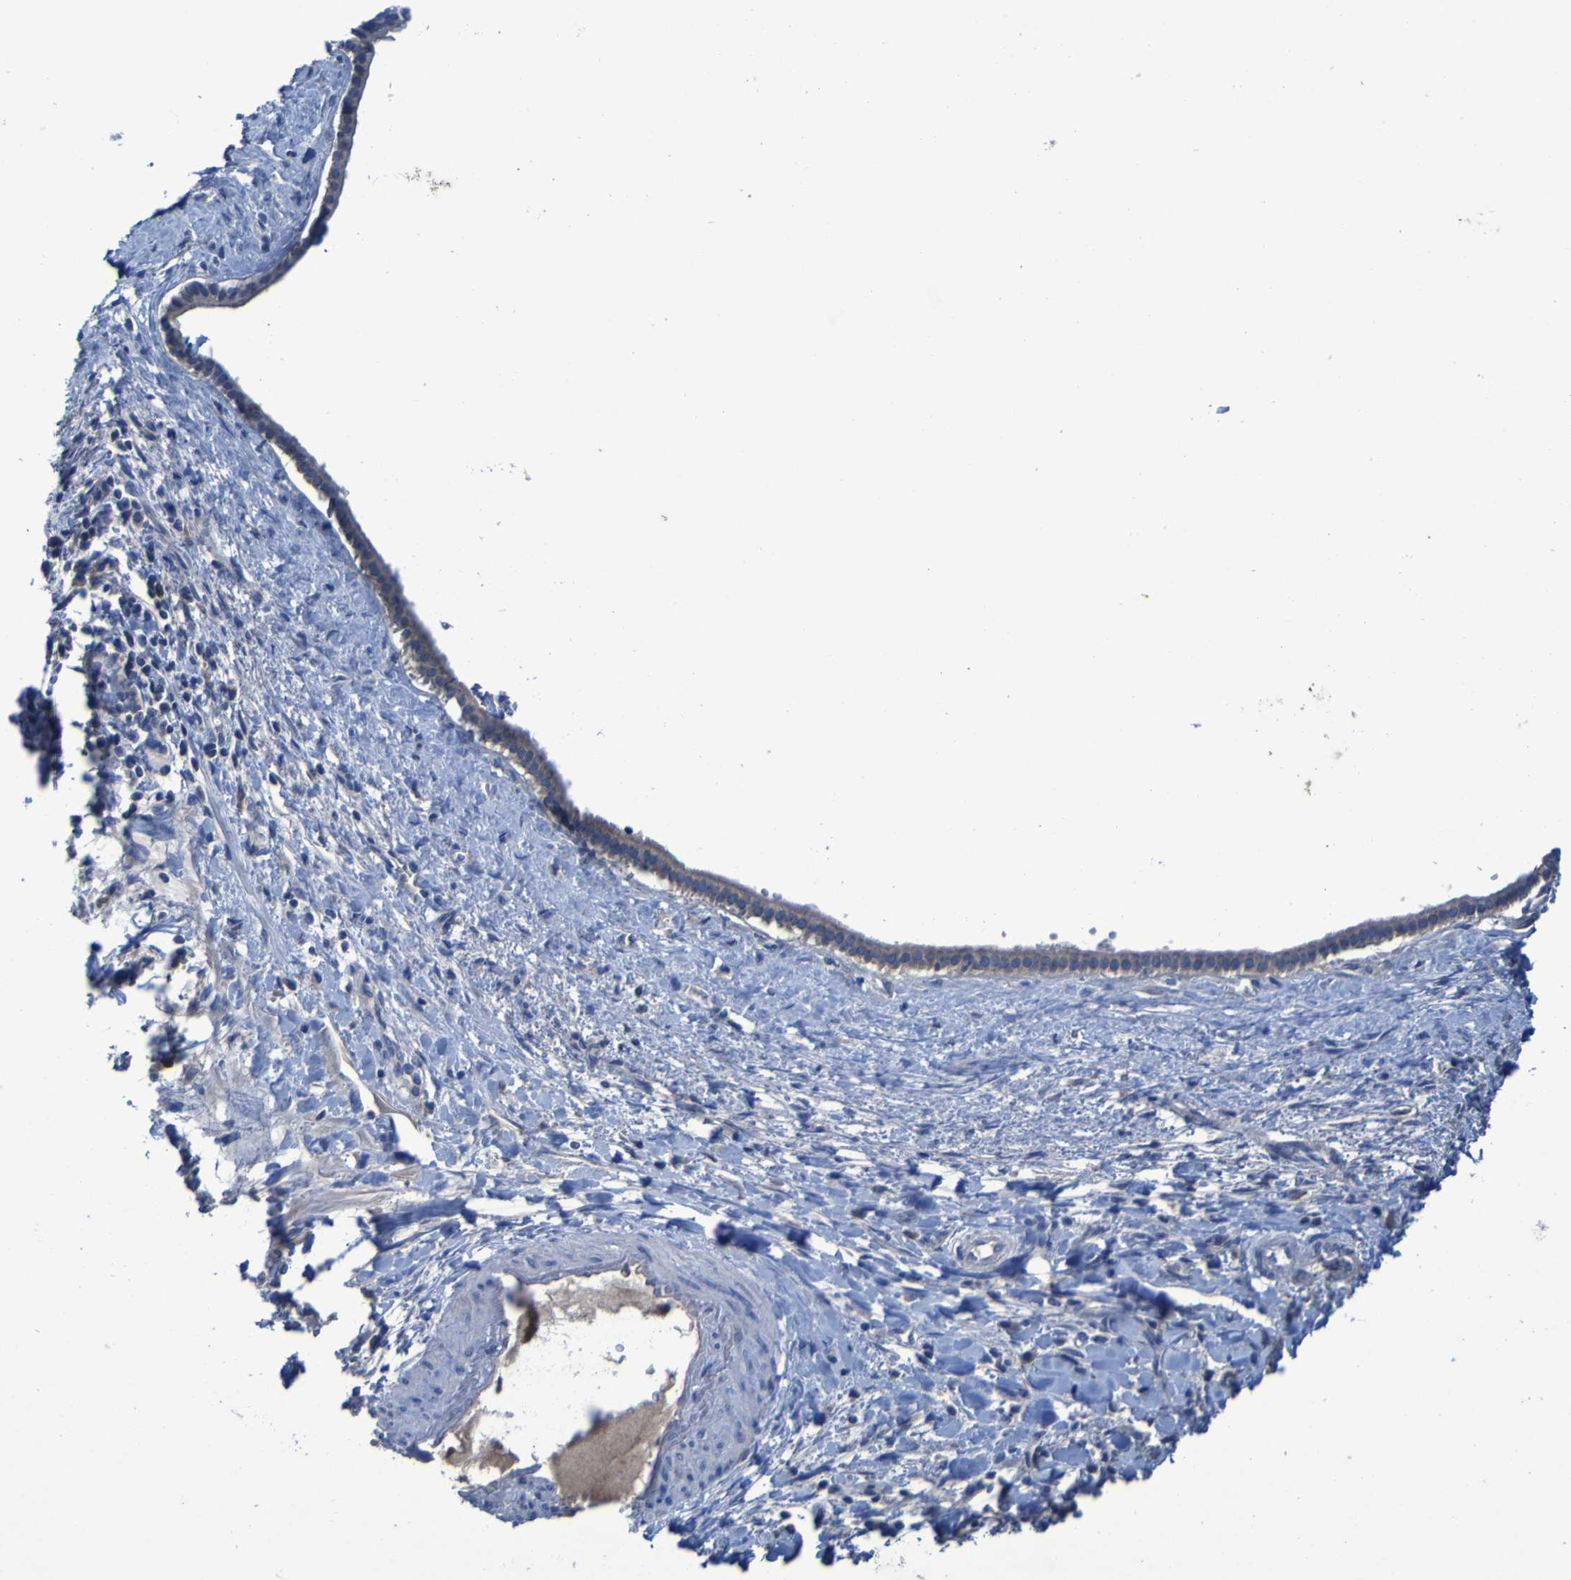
{"staining": {"intensity": "negative", "quantity": "none", "location": "none"}, "tissue": "liver cancer", "cell_type": "Tumor cells", "image_type": "cancer", "snomed": [{"axis": "morphology", "description": "Cholangiocarcinoma"}, {"axis": "topography", "description": "Liver"}], "caption": "Immunohistochemistry of liver cancer (cholangiocarcinoma) exhibits no expression in tumor cells.", "gene": "SGK2", "patient": {"sex": "female", "age": 65}}